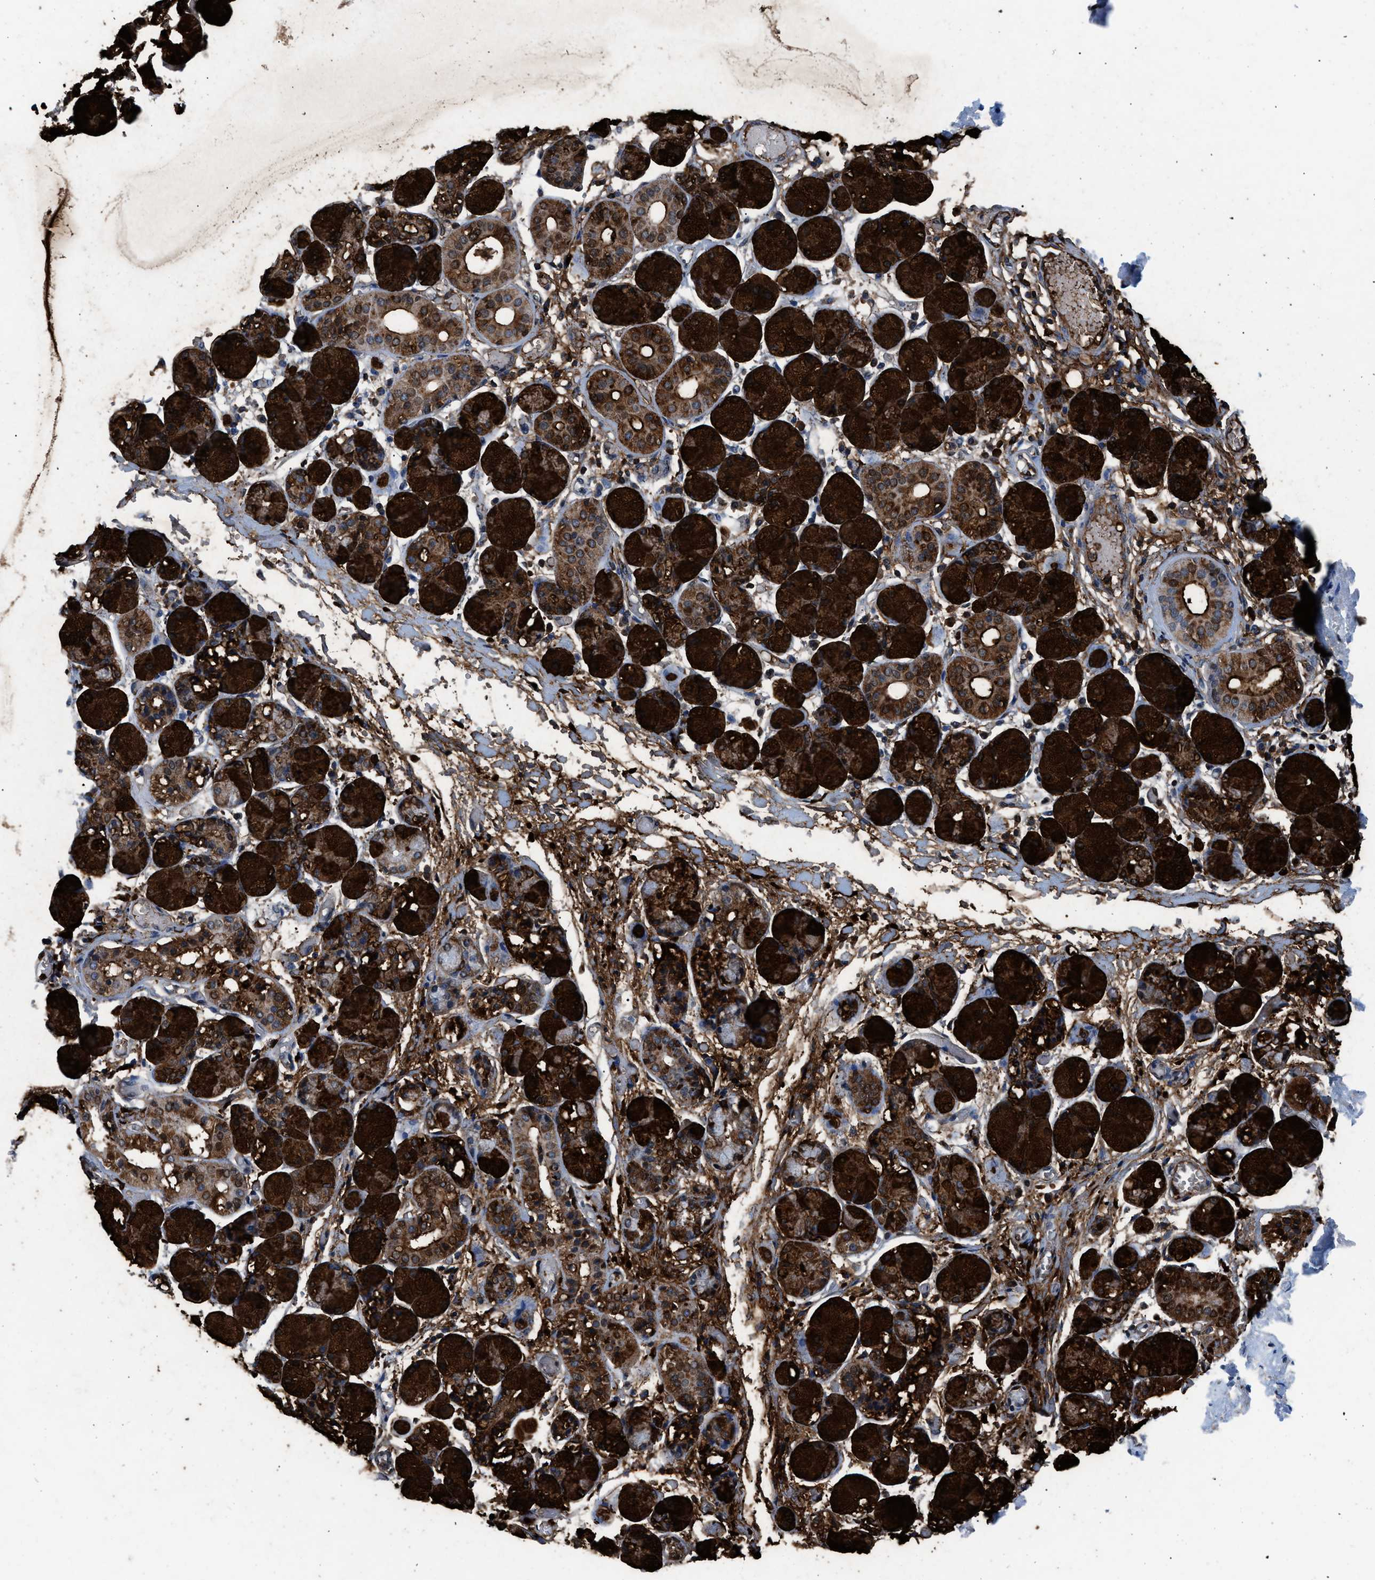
{"staining": {"intensity": "strong", "quantity": ">75%", "location": "cytoplasmic/membranous"}, "tissue": "salivary gland", "cell_type": "Glandular cells", "image_type": "normal", "snomed": [{"axis": "morphology", "description": "Normal tissue, NOS"}, {"axis": "topography", "description": "Salivary gland"}], "caption": "High-magnification brightfield microscopy of normal salivary gland stained with DAB (3,3'-diaminobenzidine) (brown) and counterstained with hematoxylin (blue). glandular cells exhibit strong cytoplasmic/membranous staining is identified in approximately>75% of cells. (DAB (3,3'-diaminobenzidine) IHC, brown staining for protein, blue staining for nuclei).", "gene": "LMO2", "patient": {"sex": "female", "age": 24}}